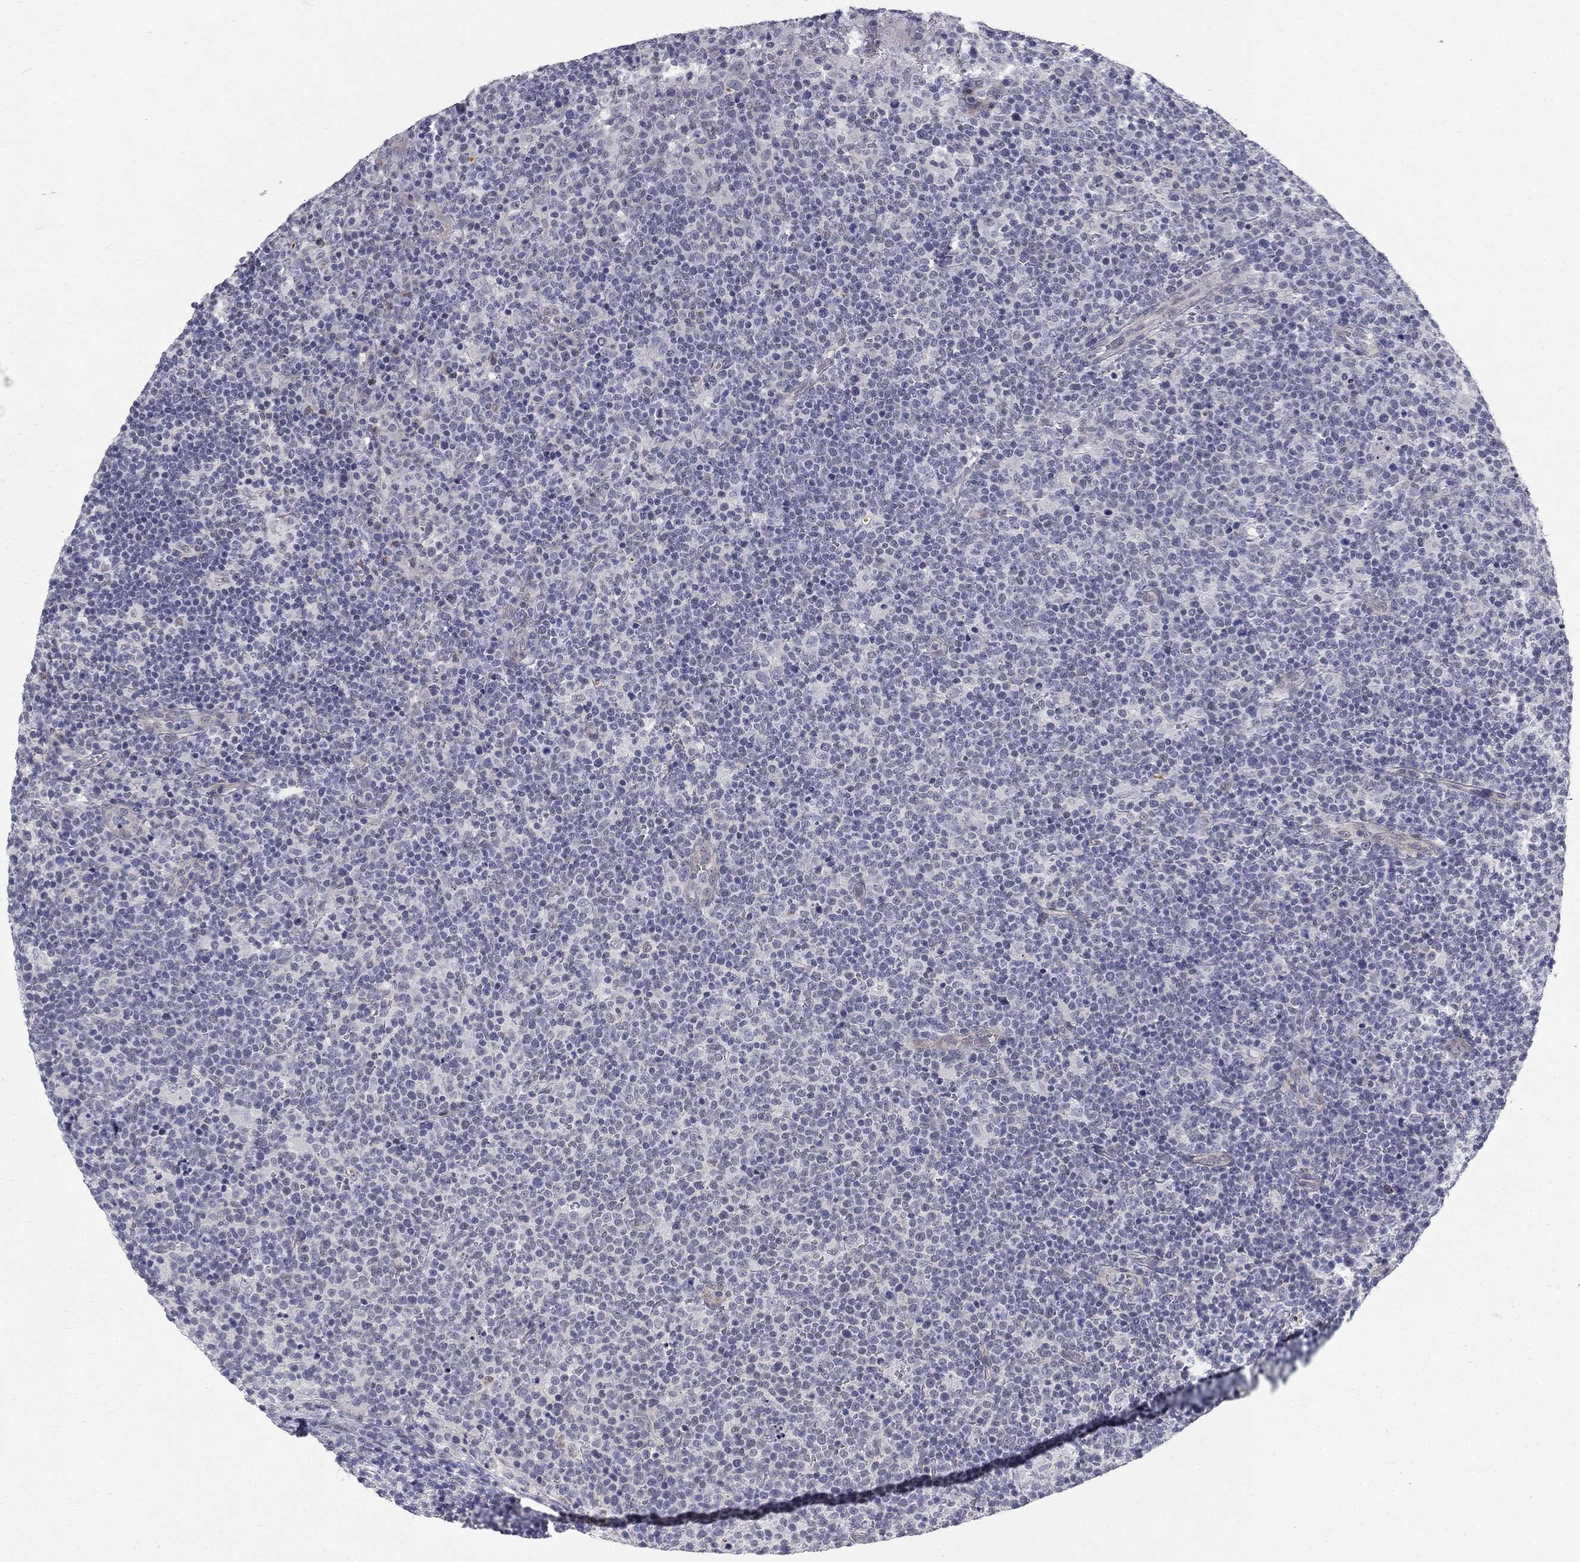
{"staining": {"intensity": "negative", "quantity": "none", "location": "none"}, "tissue": "lymphoma", "cell_type": "Tumor cells", "image_type": "cancer", "snomed": [{"axis": "morphology", "description": "Malignant lymphoma, non-Hodgkin's type, High grade"}, {"axis": "topography", "description": "Lymph node"}], "caption": "An immunohistochemistry (IHC) micrograph of high-grade malignant lymphoma, non-Hodgkin's type is shown. There is no staining in tumor cells of high-grade malignant lymphoma, non-Hodgkin's type.", "gene": "CLIC6", "patient": {"sex": "male", "age": 61}}